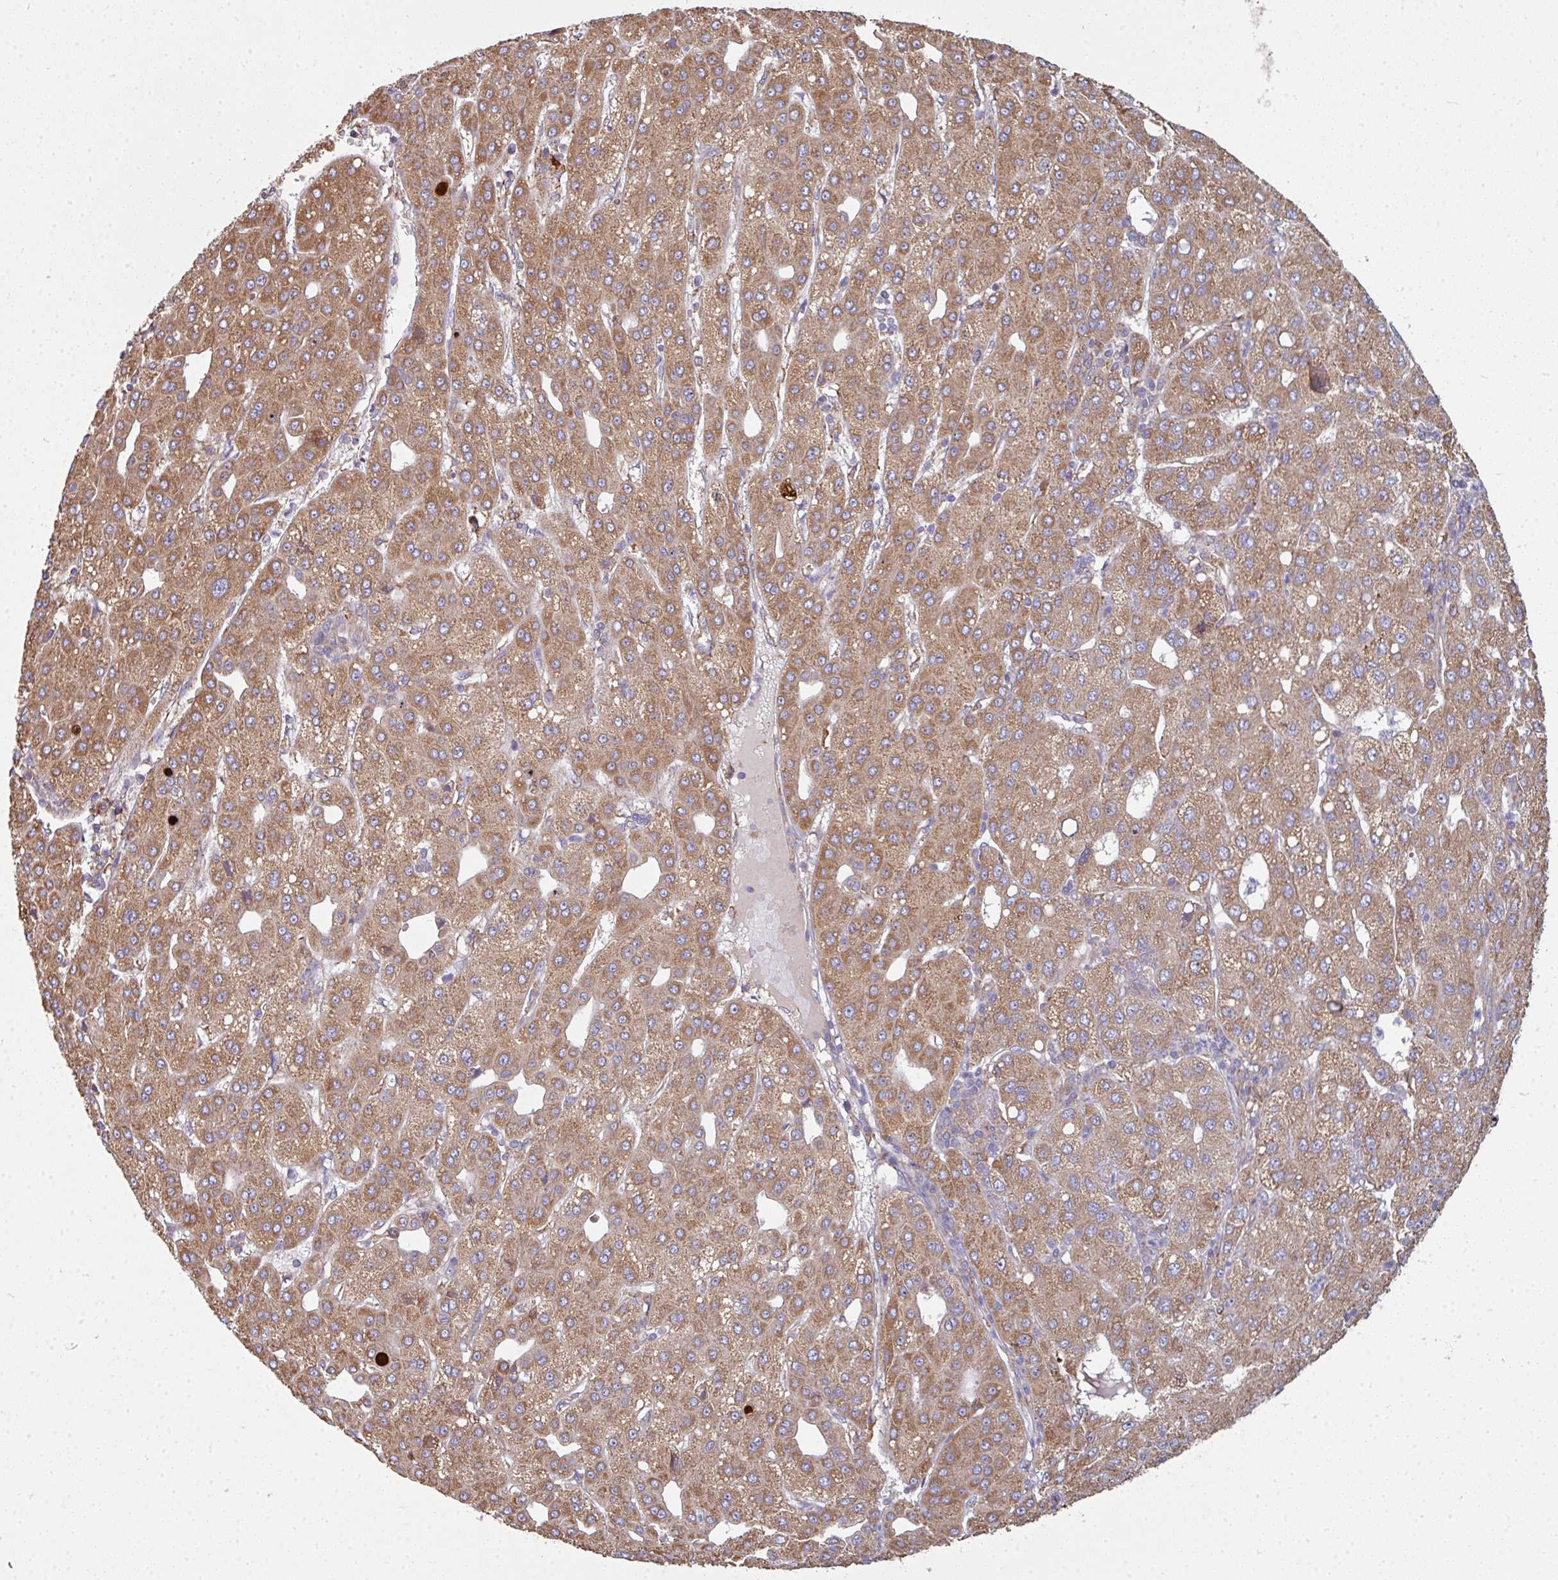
{"staining": {"intensity": "moderate", "quantity": ">75%", "location": "cytoplasmic/membranous"}, "tissue": "liver cancer", "cell_type": "Tumor cells", "image_type": "cancer", "snomed": [{"axis": "morphology", "description": "Carcinoma, Hepatocellular, NOS"}, {"axis": "topography", "description": "Liver"}], "caption": "Human liver cancer stained with a brown dye displays moderate cytoplasmic/membranous positive staining in approximately >75% of tumor cells.", "gene": "FAT4", "patient": {"sex": "male", "age": 65}}